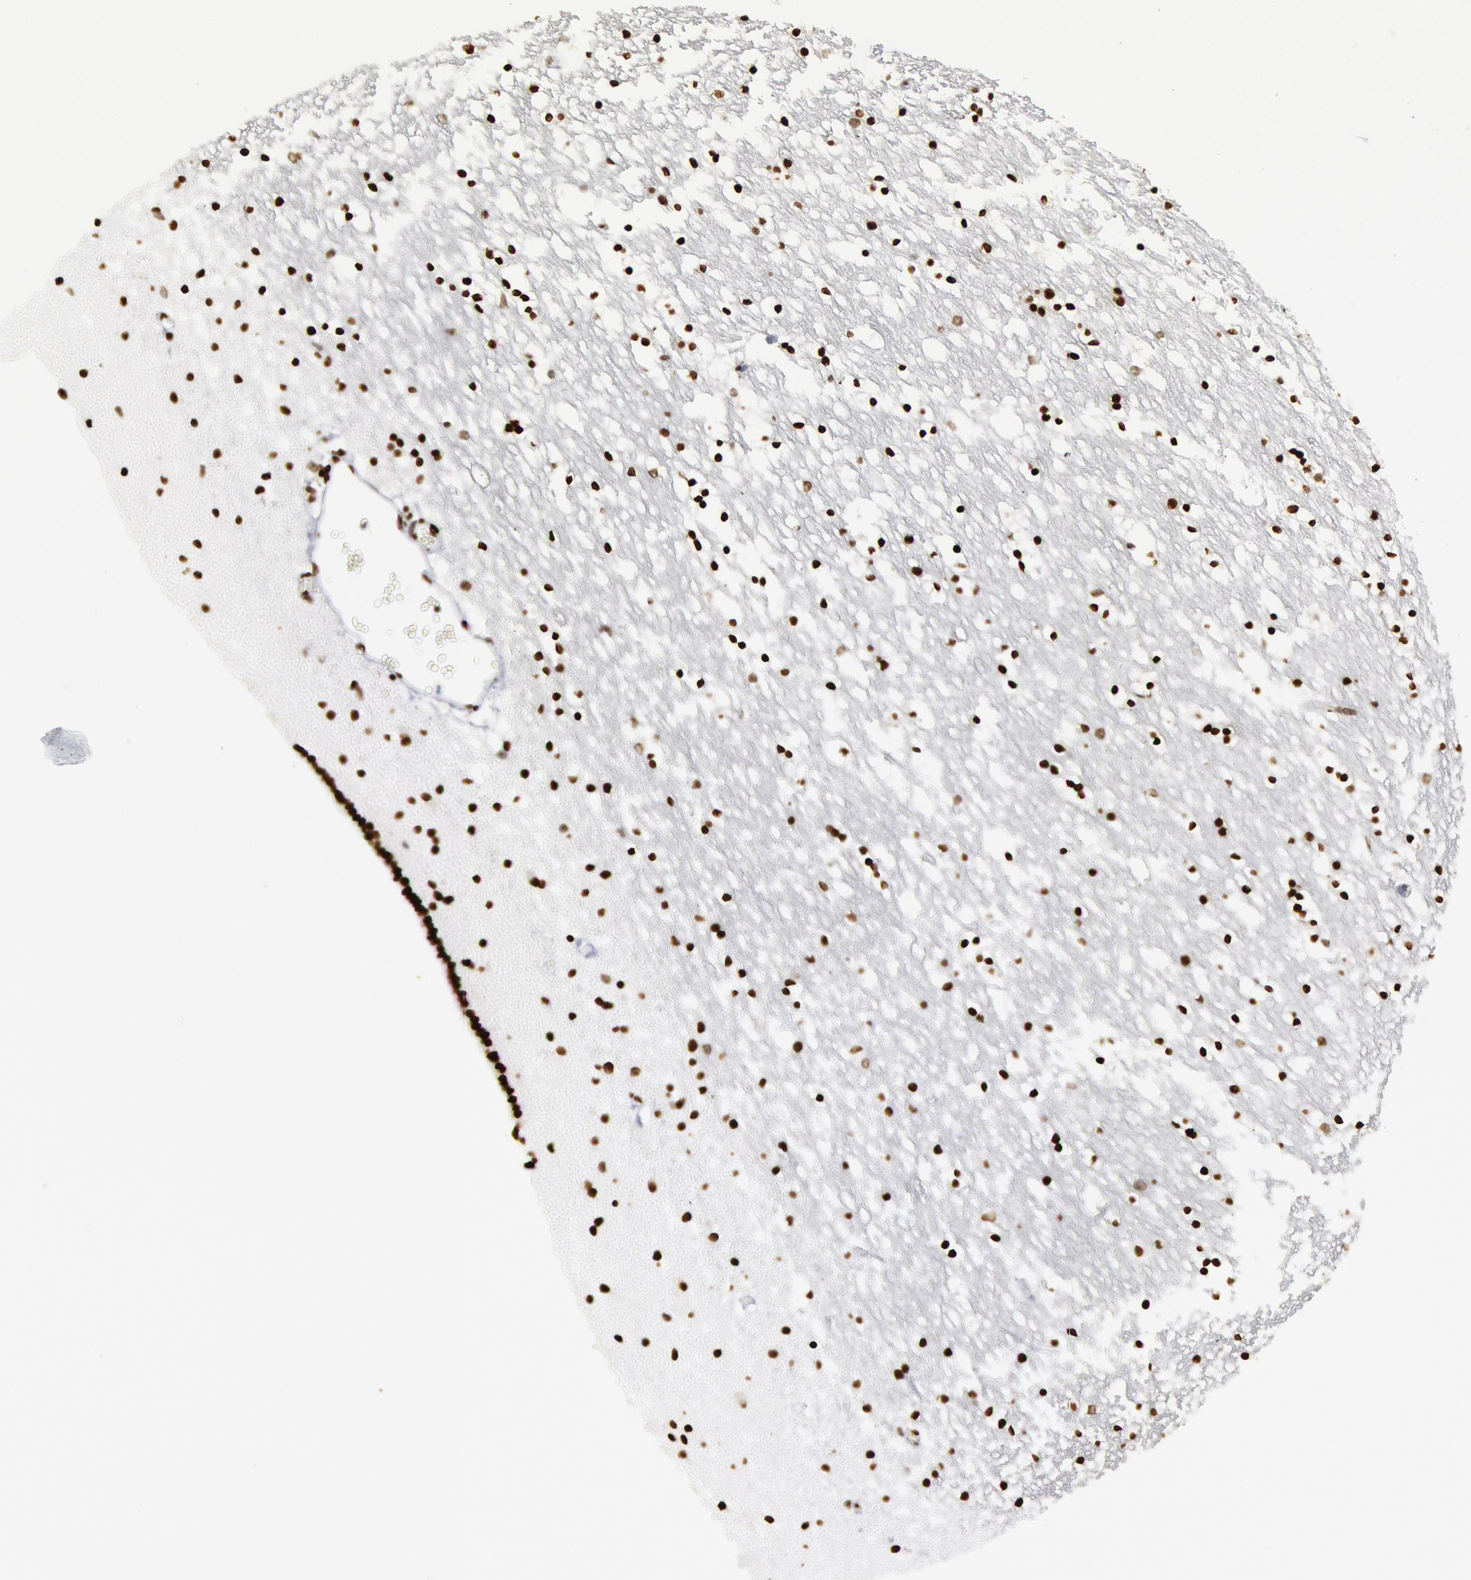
{"staining": {"intensity": "moderate", "quantity": ">75%", "location": "nuclear"}, "tissue": "caudate", "cell_type": "Glial cells", "image_type": "normal", "snomed": [{"axis": "morphology", "description": "Normal tissue, NOS"}, {"axis": "topography", "description": "Lateral ventricle wall"}], "caption": "Unremarkable caudate demonstrates moderate nuclear staining in about >75% of glial cells Immunohistochemistry (ihc) stains the protein of interest in brown and the nuclei are stained blue..", "gene": "MECP2", "patient": {"sex": "male", "age": 45}}